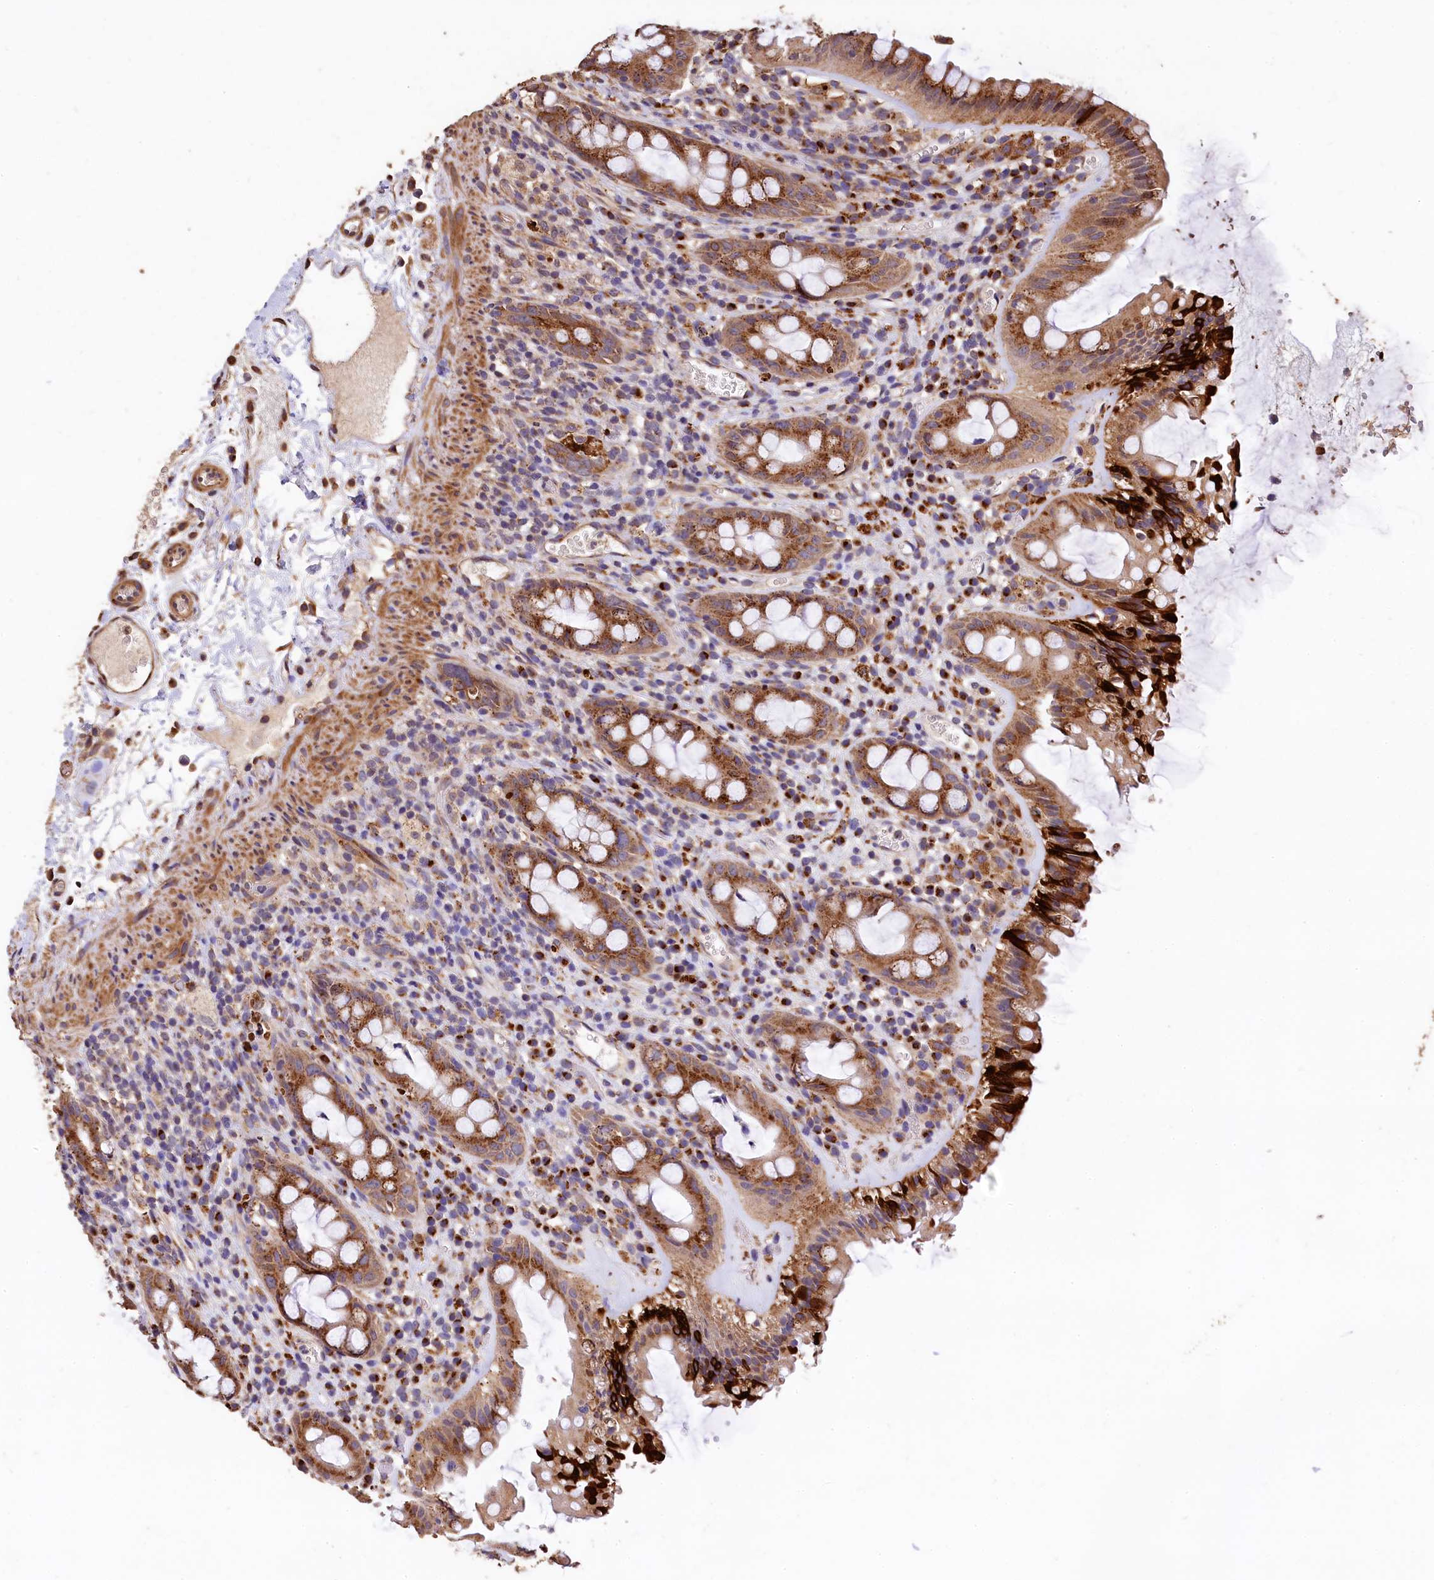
{"staining": {"intensity": "moderate", "quantity": ">75%", "location": "cytoplasmic/membranous"}, "tissue": "rectum", "cell_type": "Glandular cells", "image_type": "normal", "snomed": [{"axis": "morphology", "description": "Normal tissue, NOS"}, {"axis": "topography", "description": "Rectum"}], "caption": "Immunohistochemical staining of normal human rectum exhibits medium levels of moderate cytoplasmic/membranous positivity in about >75% of glandular cells.", "gene": "LSM4", "patient": {"sex": "female", "age": 57}}